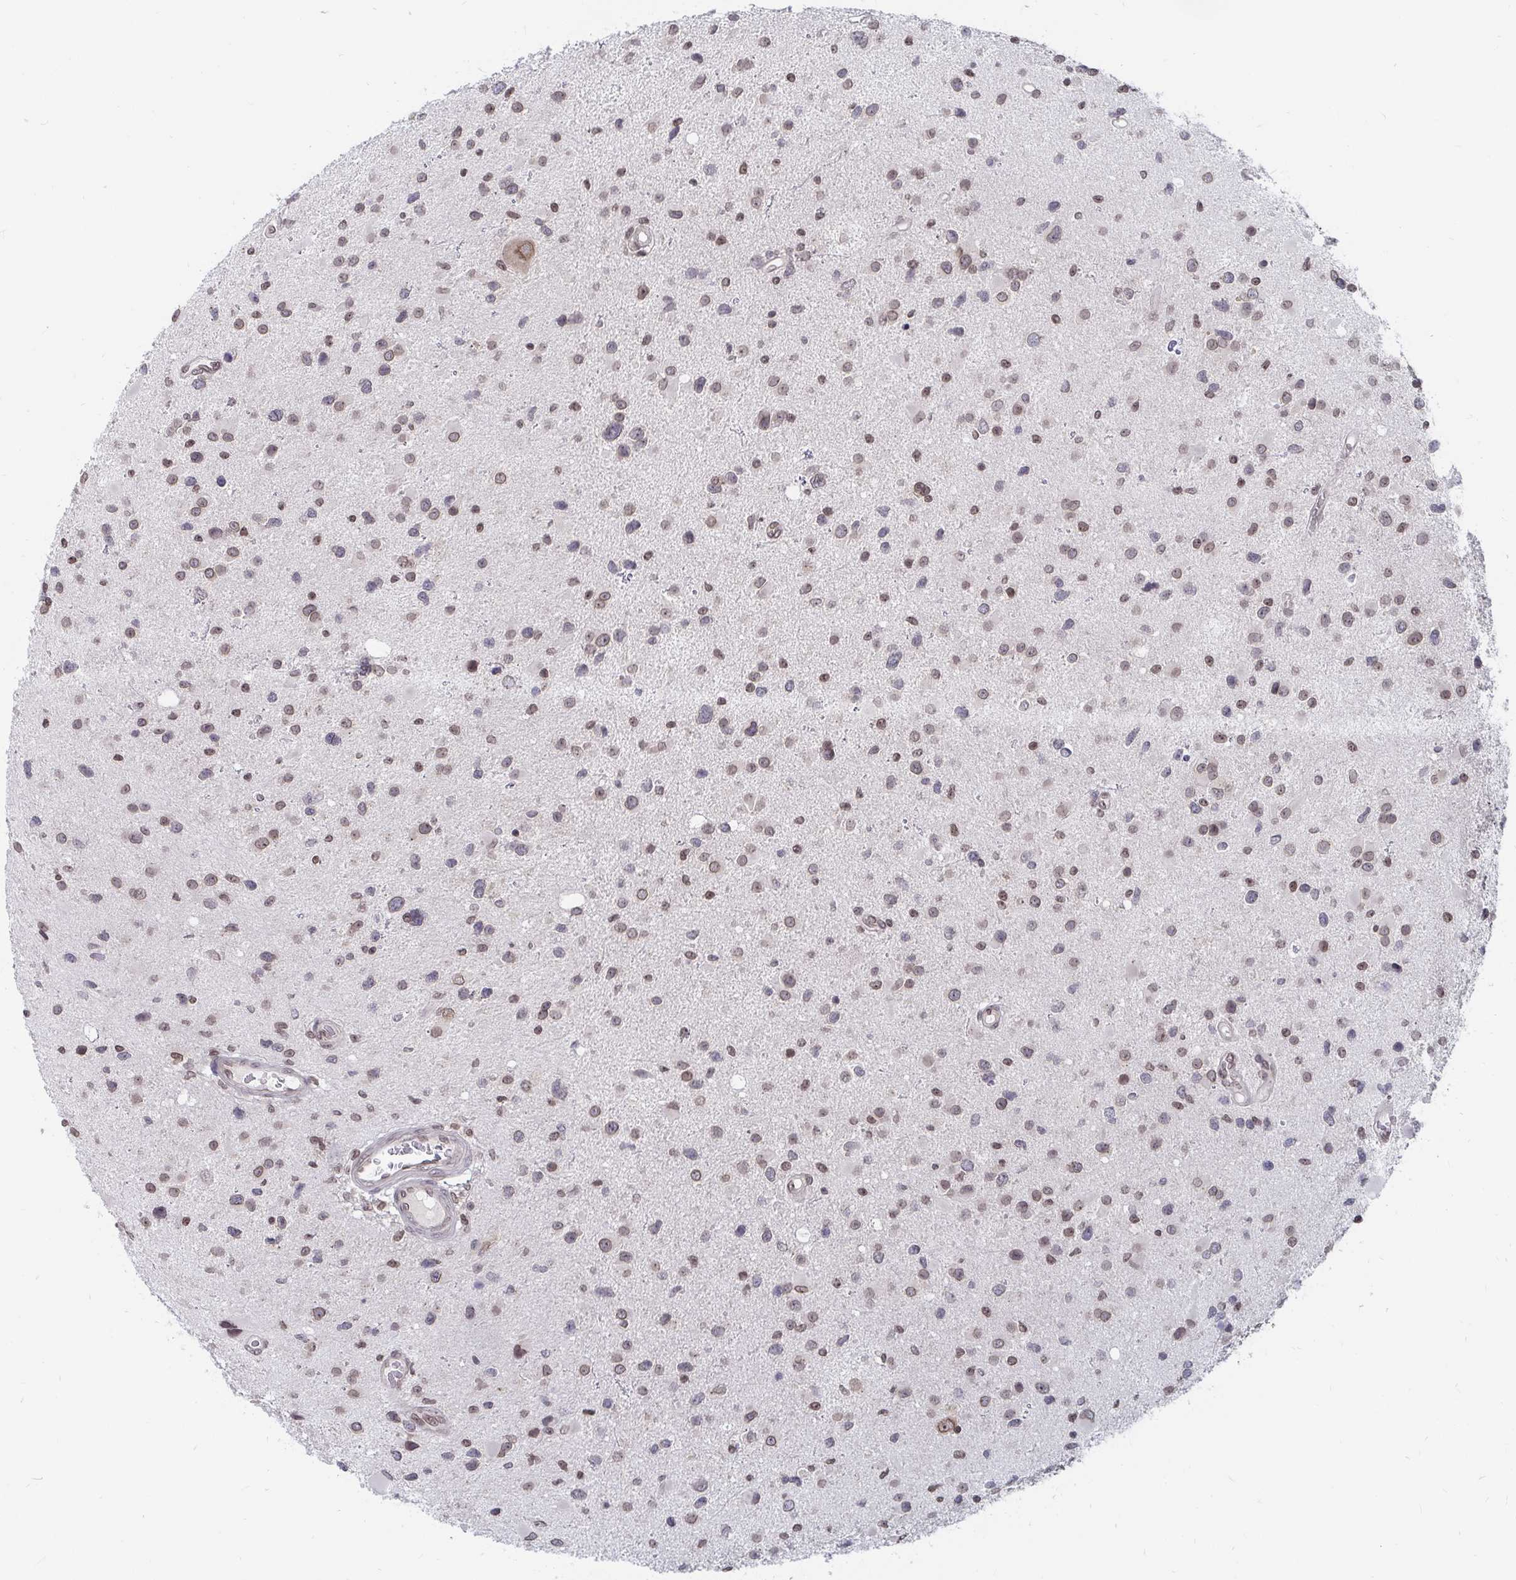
{"staining": {"intensity": "moderate", "quantity": "25%-75%", "location": "nuclear"}, "tissue": "glioma", "cell_type": "Tumor cells", "image_type": "cancer", "snomed": [{"axis": "morphology", "description": "Glioma, malignant, Low grade"}, {"axis": "topography", "description": "Brain"}], "caption": "Malignant glioma (low-grade) tissue displays moderate nuclear expression in about 25%-75% of tumor cells, visualized by immunohistochemistry. (DAB = brown stain, brightfield microscopy at high magnification).", "gene": "TRIP12", "patient": {"sex": "female", "age": 32}}